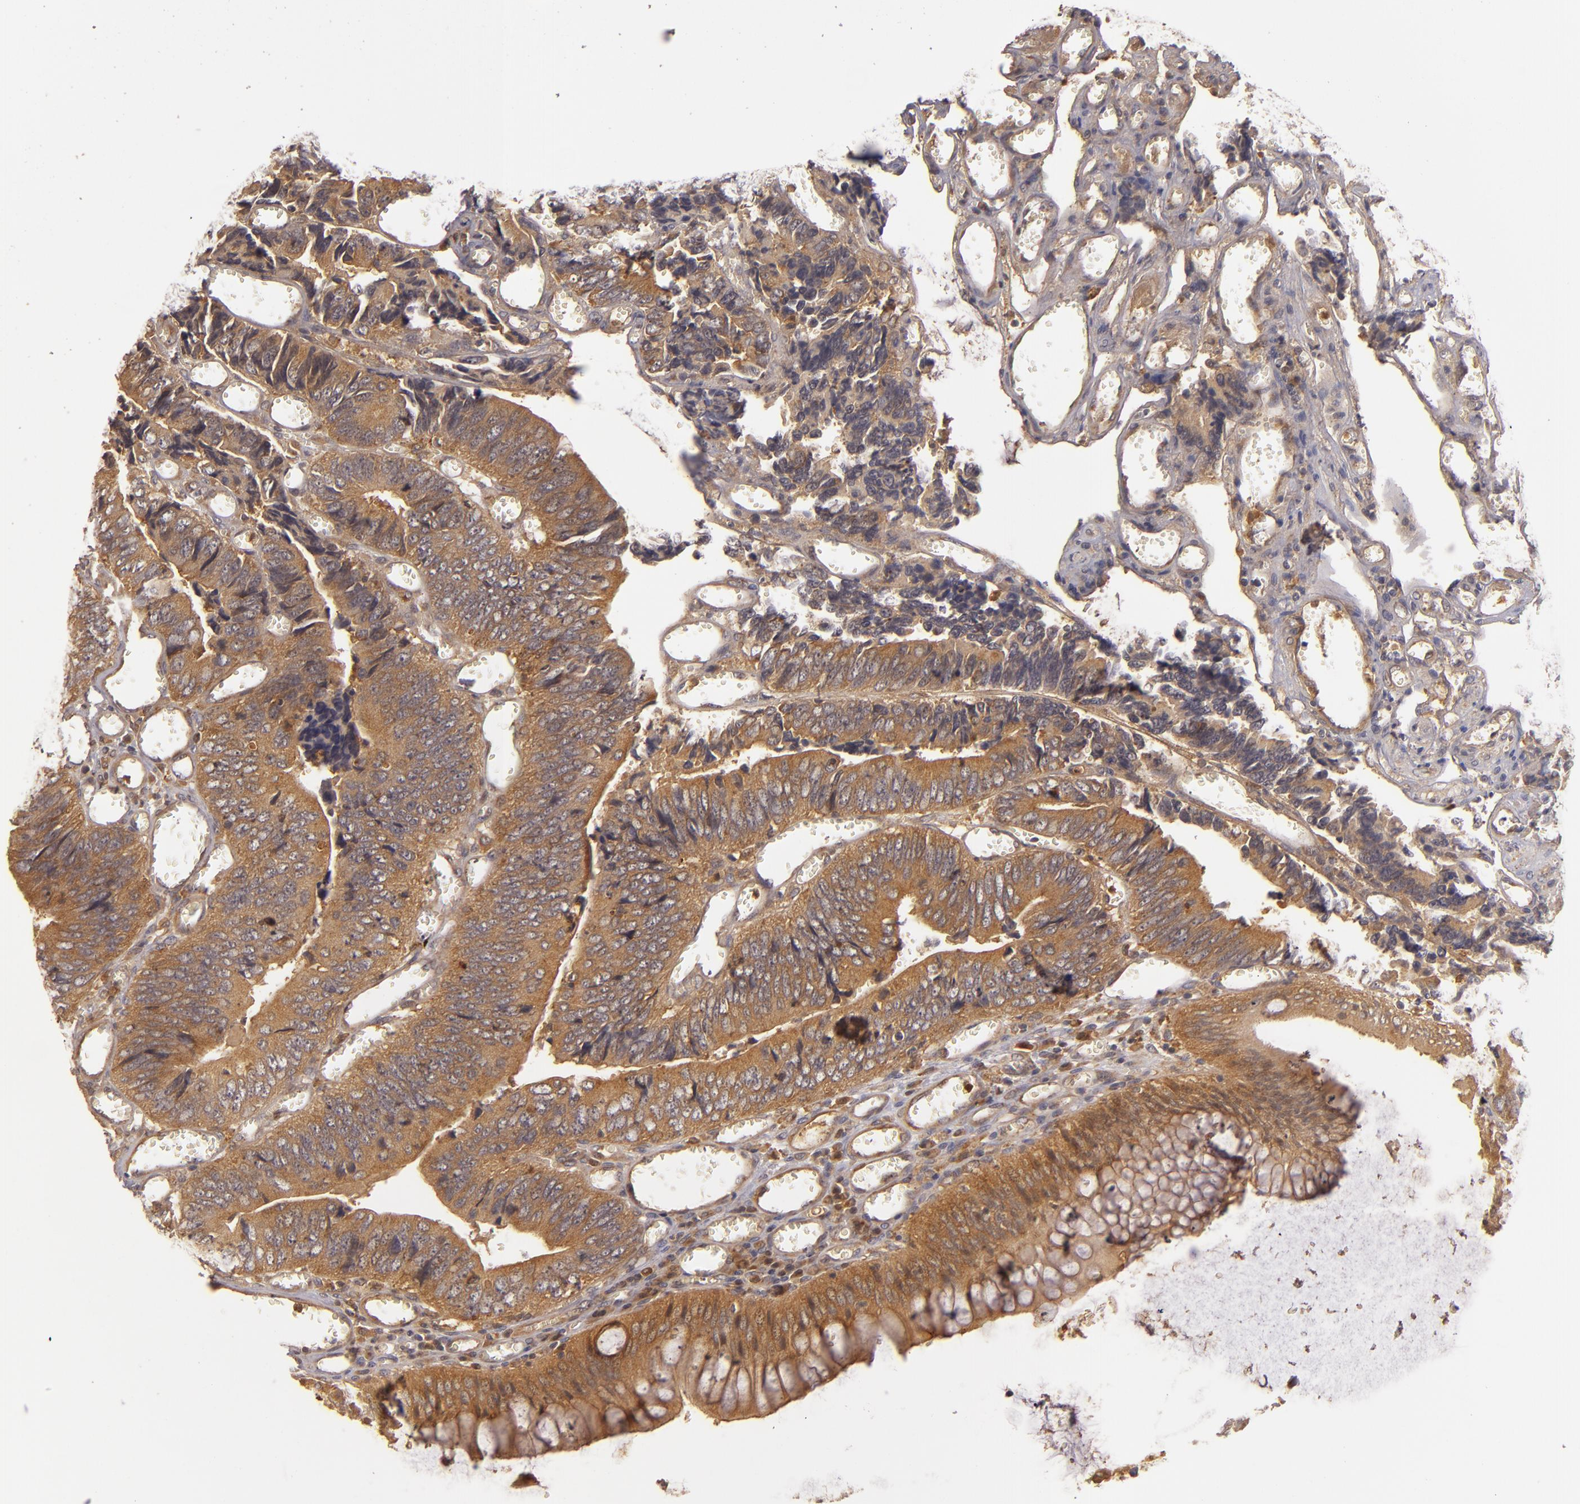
{"staining": {"intensity": "strong", "quantity": ">75%", "location": "cytoplasmic/membranous"}, "tissue": "colorectal cancer", "cell_type": "Tumor cells", "image_type": "cancer", "snomed": [{"axis": "morphology", "description": "Adenocarcinoma, NOS"}, {"axis": "topography", "description": "Colon"}], "caption": "Strong cytoplasmic/membranous protein staining is appreciated in approximately >75% of tumor cells in colorectal cancer (adenocarcinoma).", "gene": "PRKCD", "patient": {"sex": "male", "age": 72}}